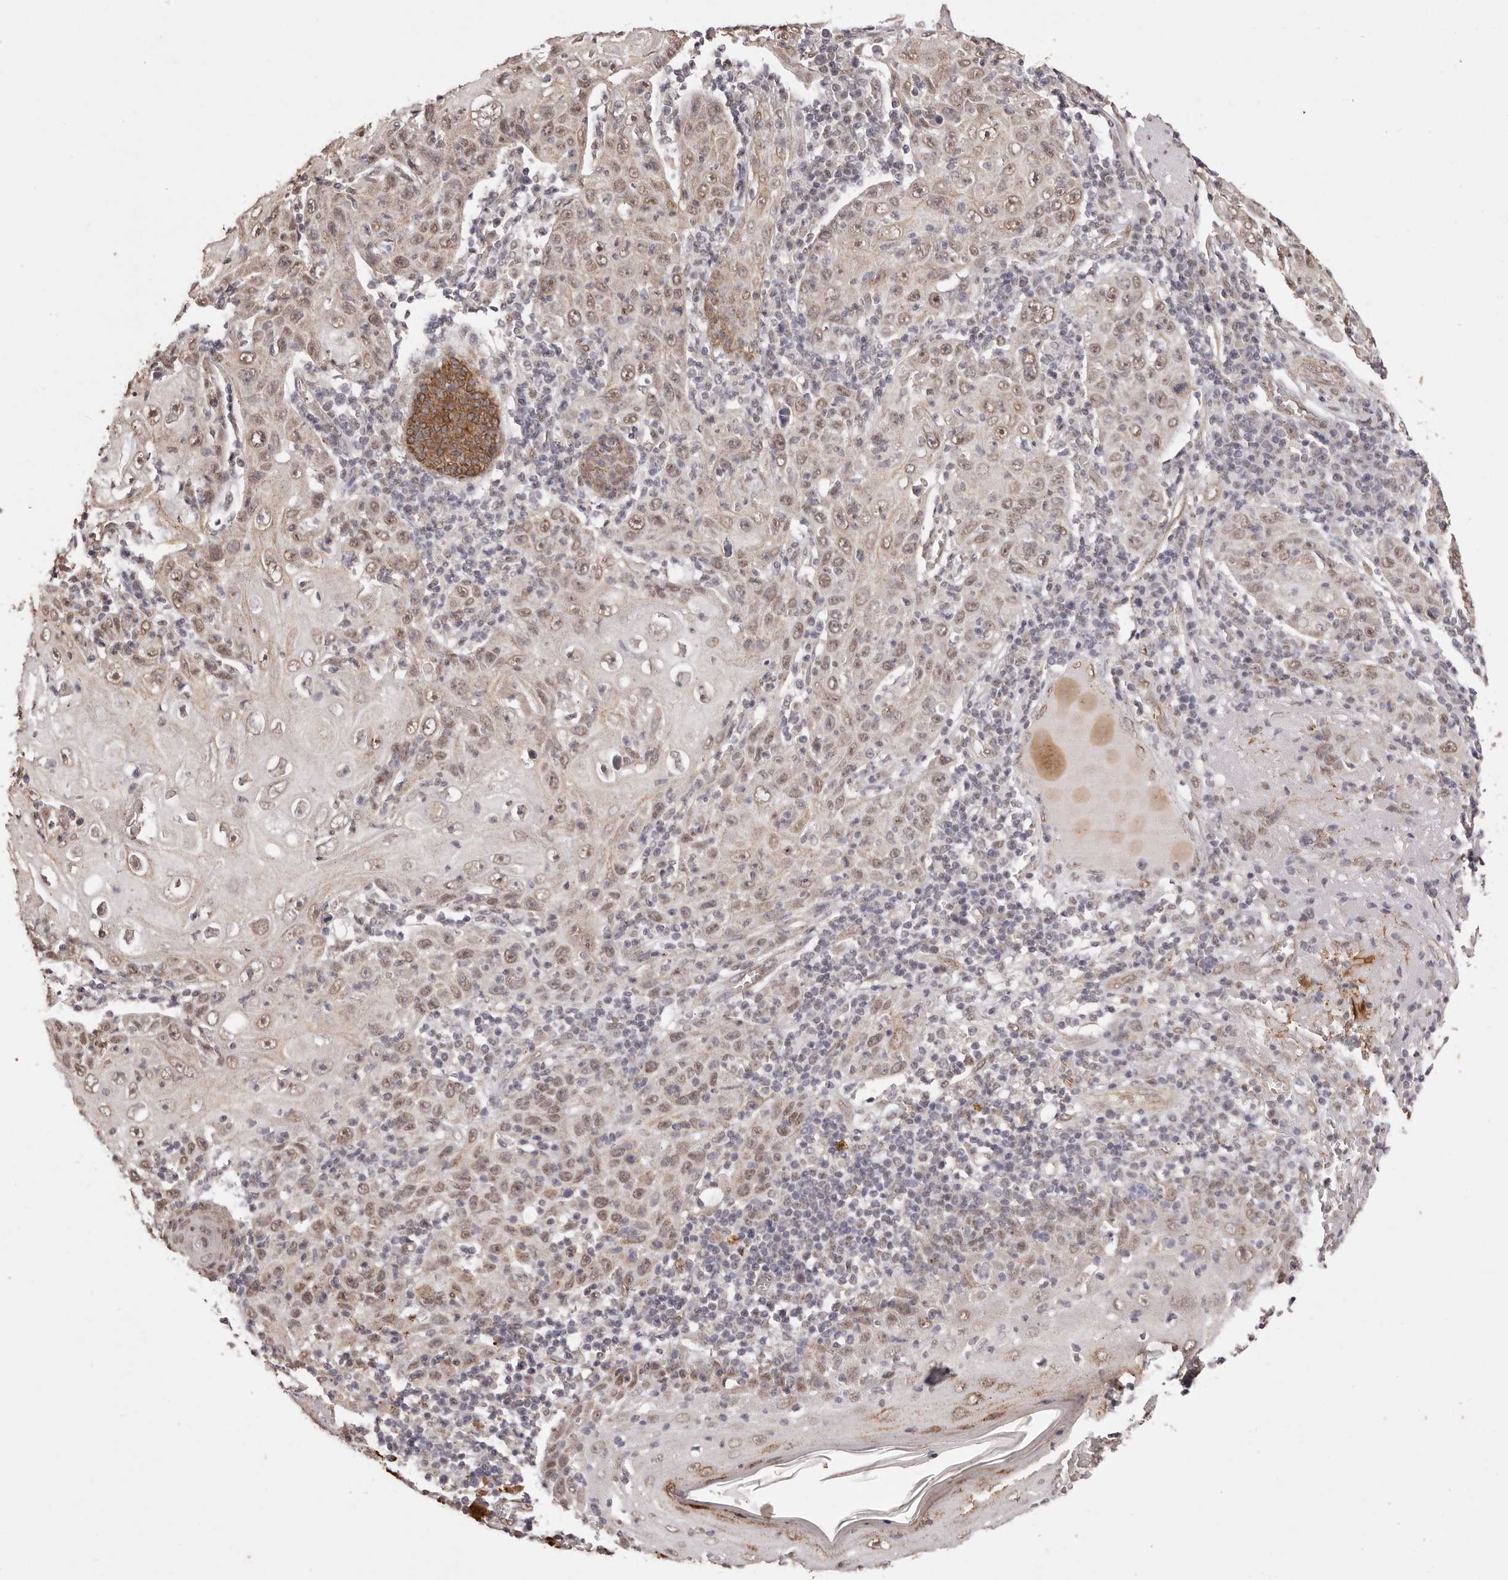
{"staining": {"intensity": "moderate", "quantity": ">75%", "location": "nuclear"}, "tissue": "skin cancer", "cell_type": "Tumor cells", "image_type": "cancer", "snomed": [{"axis": "morphology", "description": "Squamous cell carcinoma, NOS"}, {"axis": "topography", "description": "Skin"}], "caption": "Human skin squamous cell carcinoma stained for a protein (brown) exhibits moderate nuclear positive positivity in approximately >75% of tumor cells.", "gene": "RPS6KA5", "patient": {"sex": "female", "age": 88}}